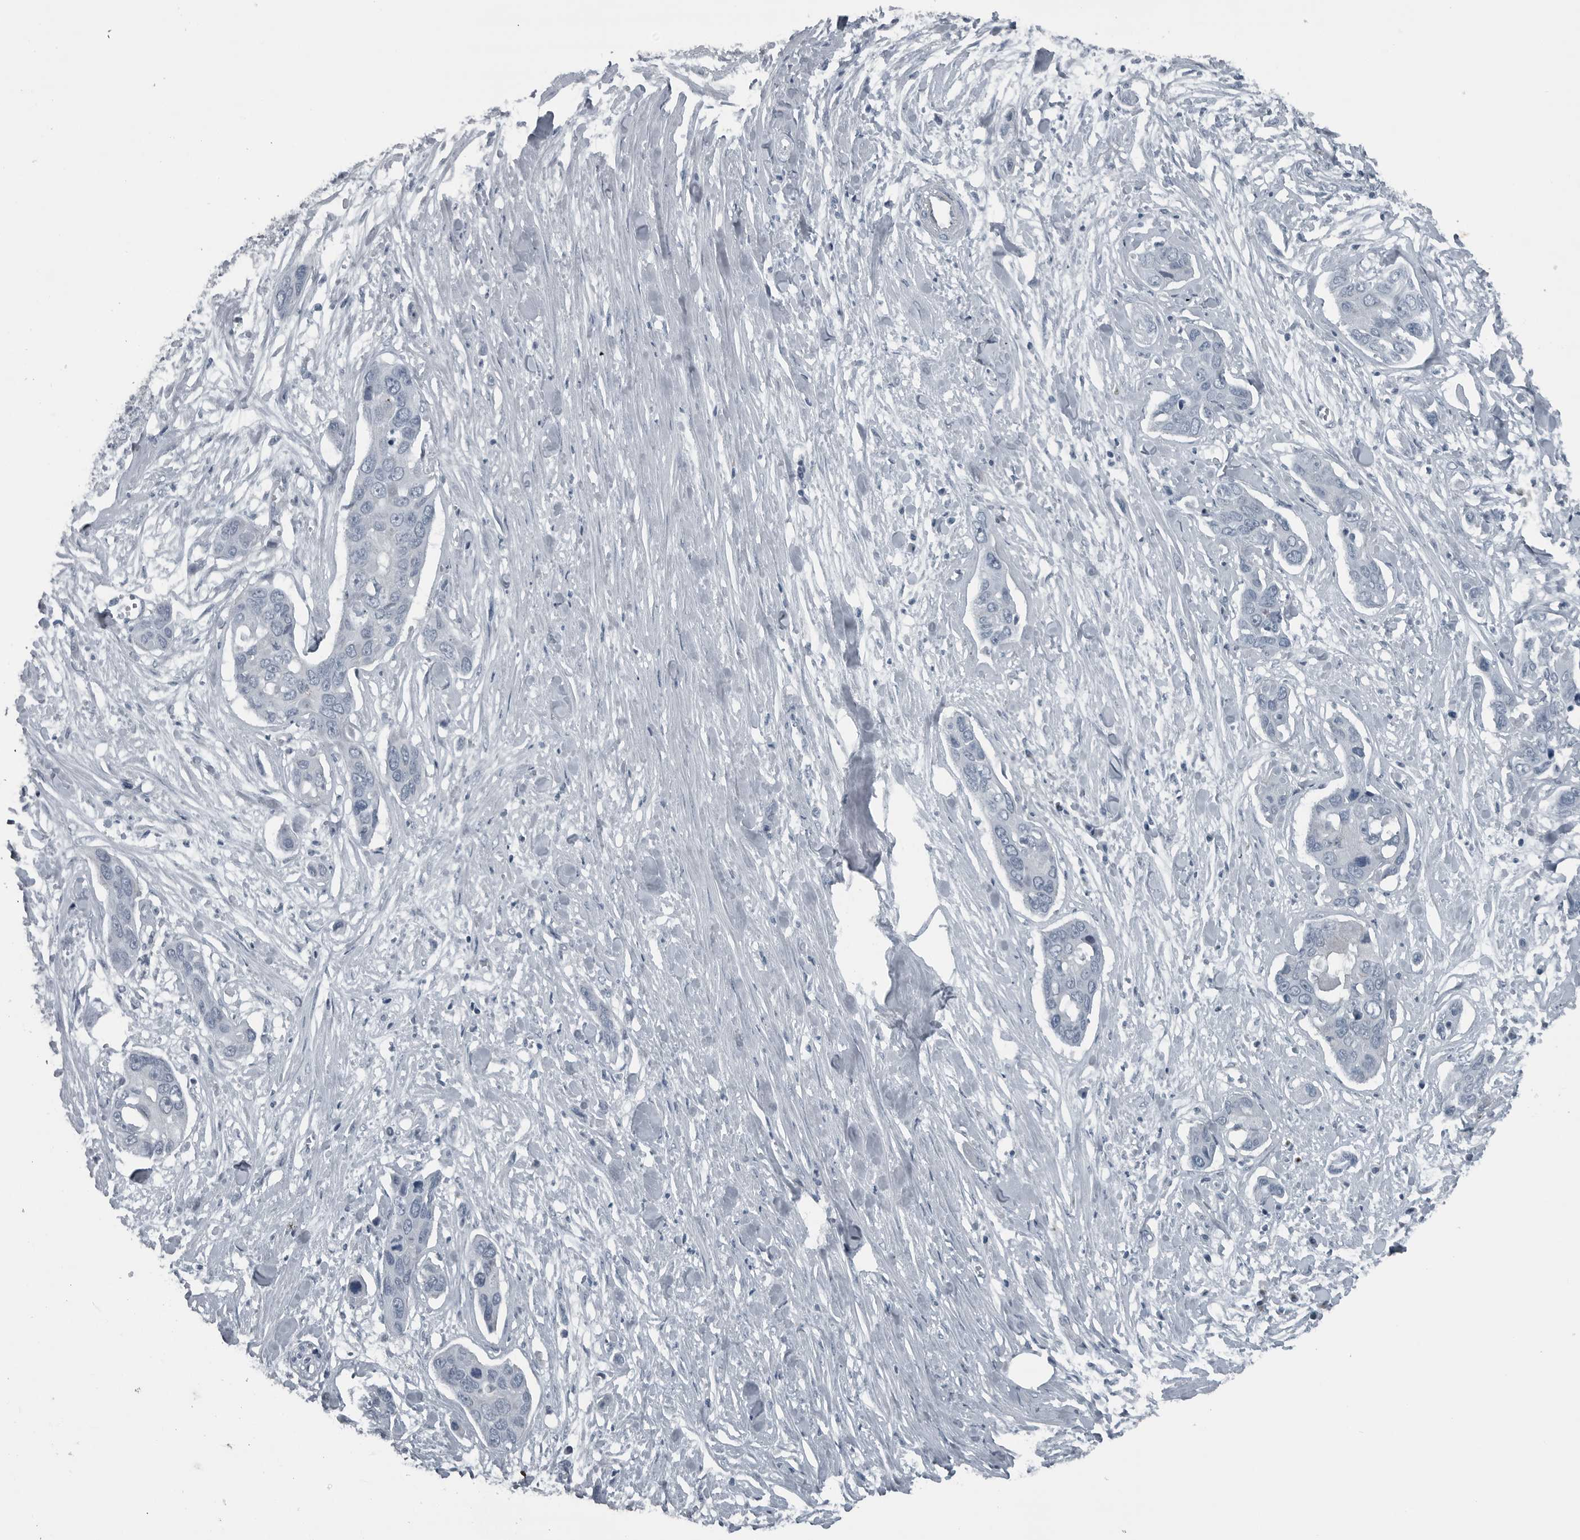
{"staining": {"intensity": "negative", "quantity": "none", "location": "none"}, "tissue": "pancreatic cancer", "cell_type": "Tumor cells", "image_type": "cancer", "snomed": [{"axis": "morphology", "description": "Adenocarcinoma, NOS"}, {"axis": "topography", "description": "Pancreas"}], "caption": "An IHC micrograph of pancreatic cancer (adenocarcinoma) is shown. There is no staining in tumor cells of pancreatic cancer (adenocarcinoma).", "gene": "GAK", "patient": {"sex": "female", "age": 60}}